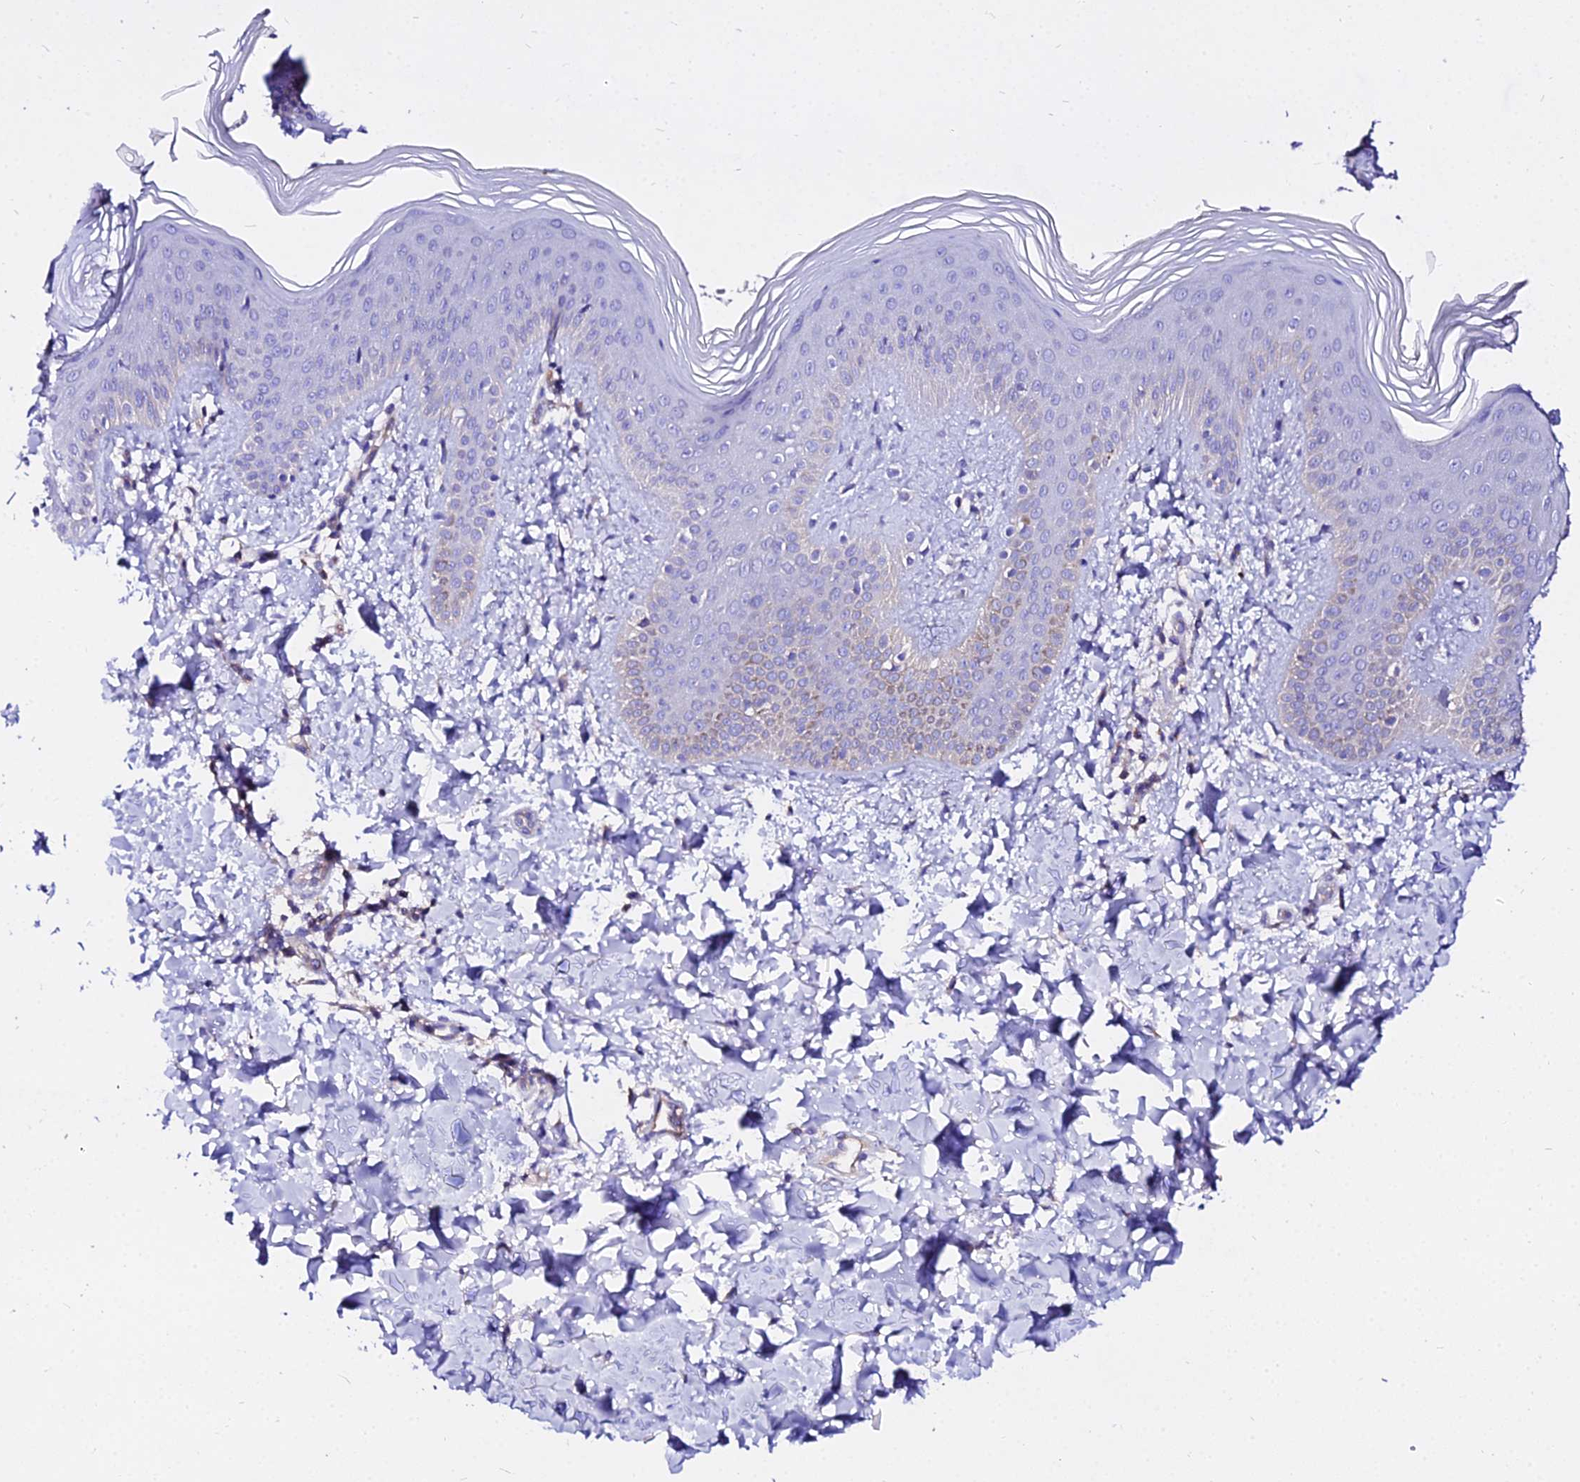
{"staining": {"intensity": "strong", "quantity": "<25%", "location": "cytoplasmic/membranous"}, "tissue": "skin", "cell_type": "Epidermal cells", "image_type": "normal", "snomed": [{"axis": "morphology", "description": "Normal tissue, NOS"}, {"axis": "morphology", "description": "Inflammation, NOS"}, {"axis": "topography", "description": "Soft tissue"}, {"axis": "topography", "description": "Anal"}], "caption": "High-magnification brightfield microscopy of benign skin stained with DAB (3,3'-diaminobenzidine) (brown) and counterstained with hematoxylin (blue). epidermal cells exhibit strong cytoplasmic/membranous positivity is seen in approximately<25% of cells.", "gene": "DAW1", "patient": {"sex": "female", "age": 15}}